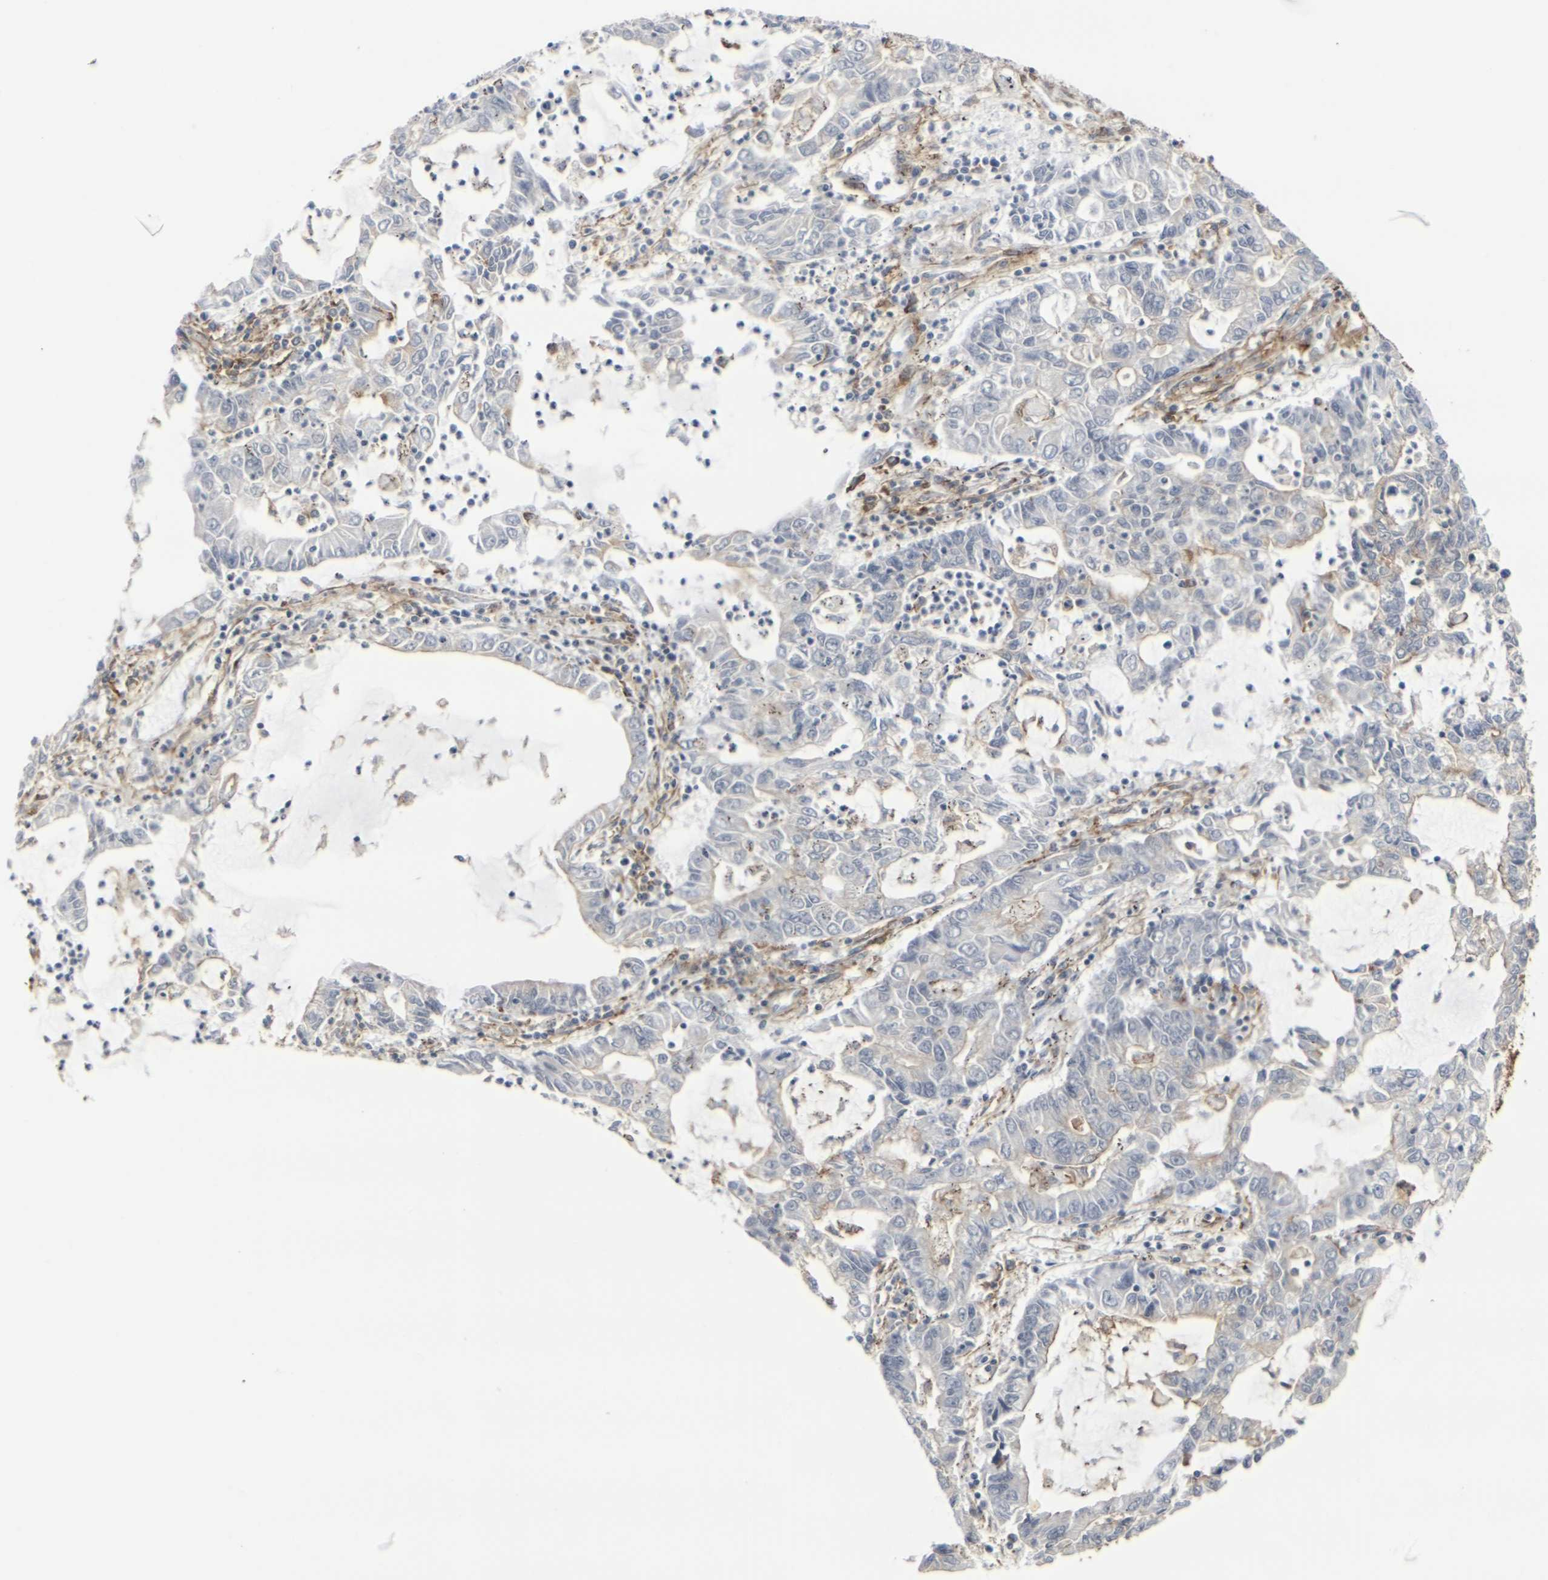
{"staining": {"intensity": "weak", "quantity": ">75%", "location": "cytoplasmic/membranous"}, "tissue": "lung cancer", "cell_type": "Tumor cells", "image_type": "cancer", "snomed": [{"axis": "morphology", "description": "Adenocarcinoma, NOS"}, {"axis": "topography", "description": "Lung"}], "caption": "Immunohistochemistry image of human adenocarcinoma (lung) stained for a protein (brown), which displays low levels of weak cytoplasmic/membranous expression in approximately >75% of tumor cells.", "gene": "MYOF", "patient": {"sex": "female", "age": 51}}